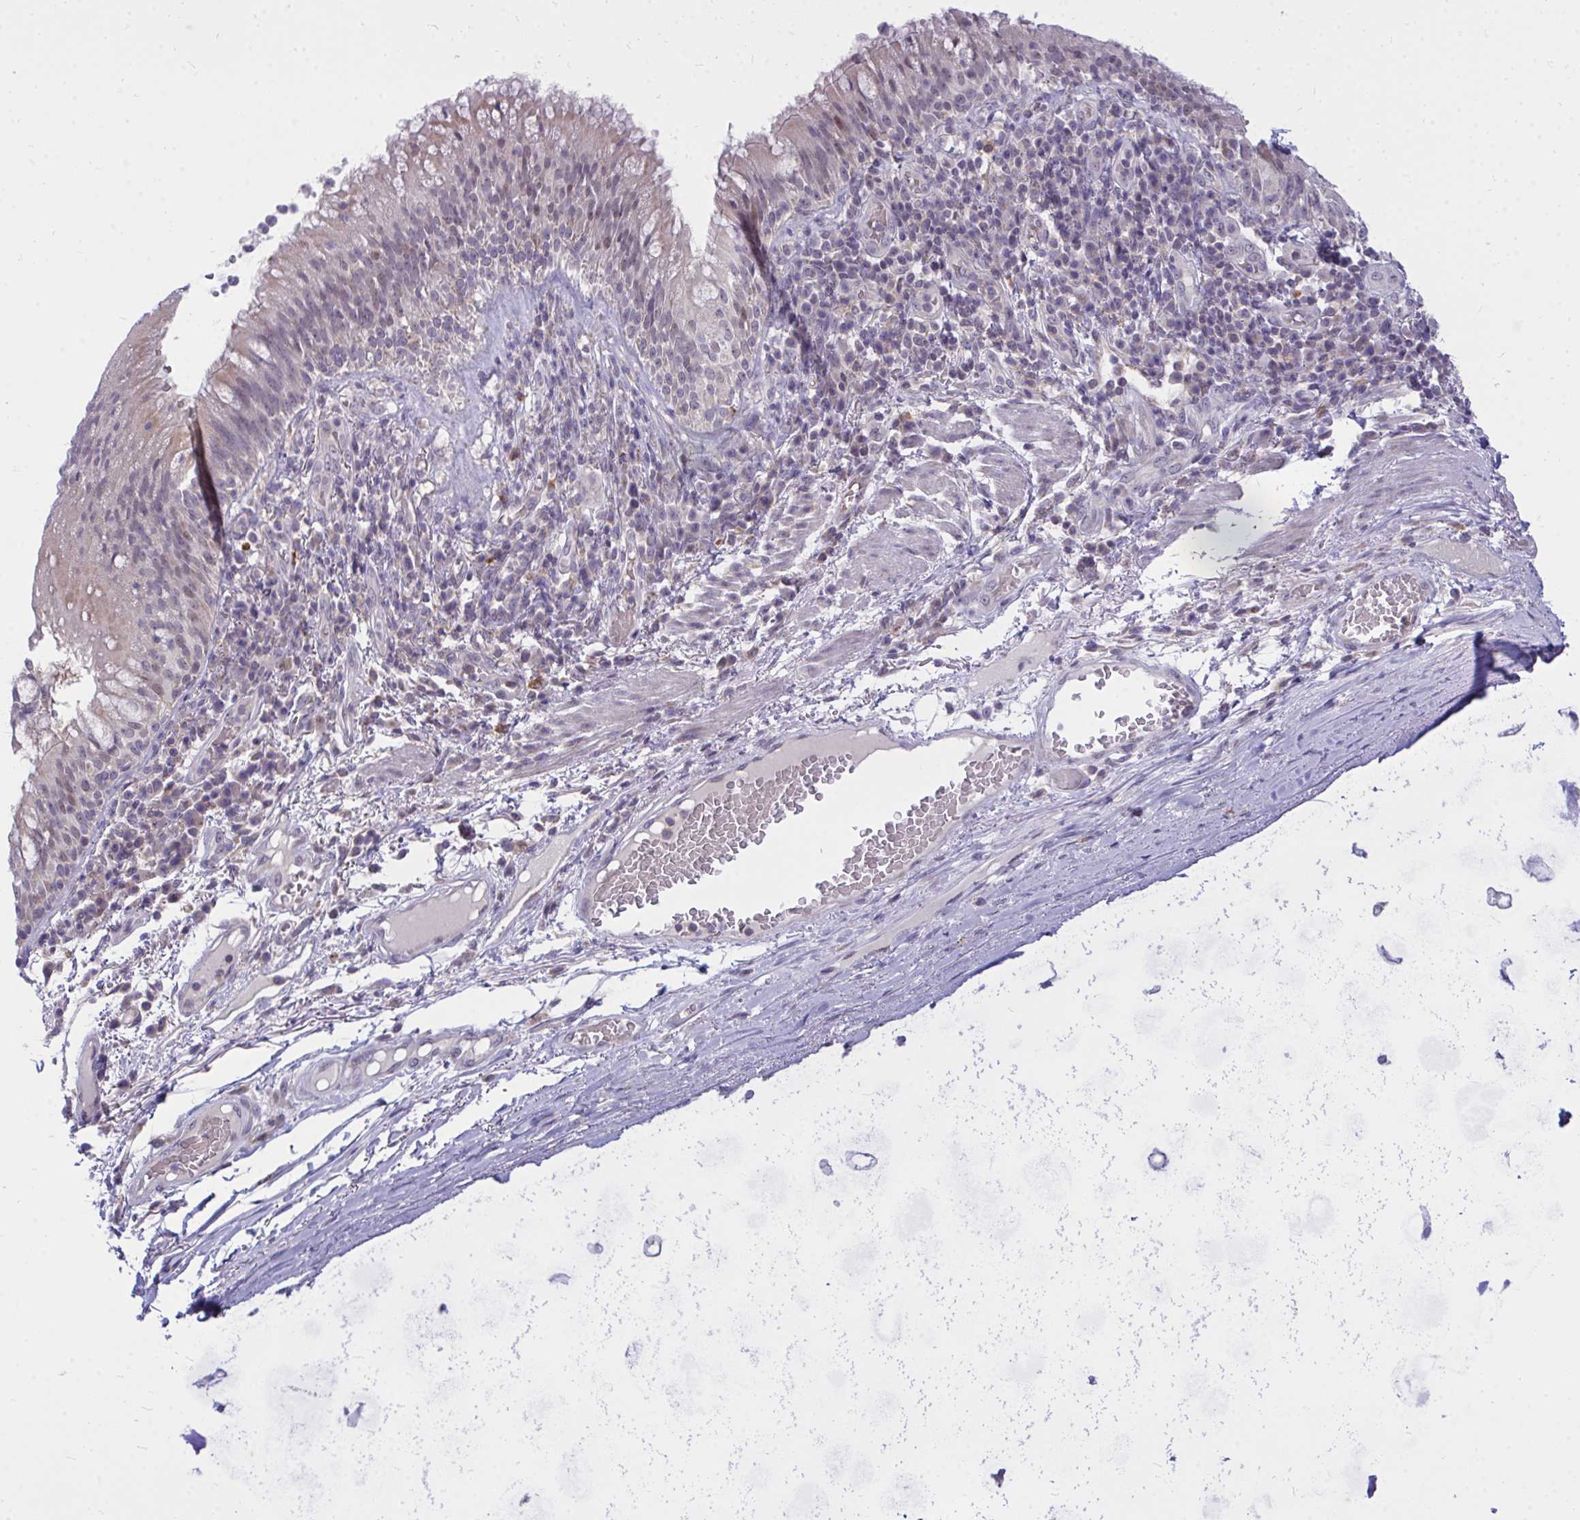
{"staining": {"intensity": "weak", "quantity": "25%-75%", "location": "cytoplasmic/membranous"}, "tissue": "bronchus", "cell_type": "Respiratory epithelial cells", "image_type": "normal", "snomed": [{"axis": "morphology", "description": "Normal tissue, NOS"}, {"axis": "topography", "description": "Cartilage tissue"}, {"axis": "topography", "description": "Bronchus"}], "caption": "An image showing weak cytoplasmic/membranous positivity in approximately 25%-75% of respiratory epithelial cells in unremarkable bronchus, as visualized by brown immunohistochemical staining.", "gene": "ZSCAN25", "patient": {"sex": "male", "age": 56}}